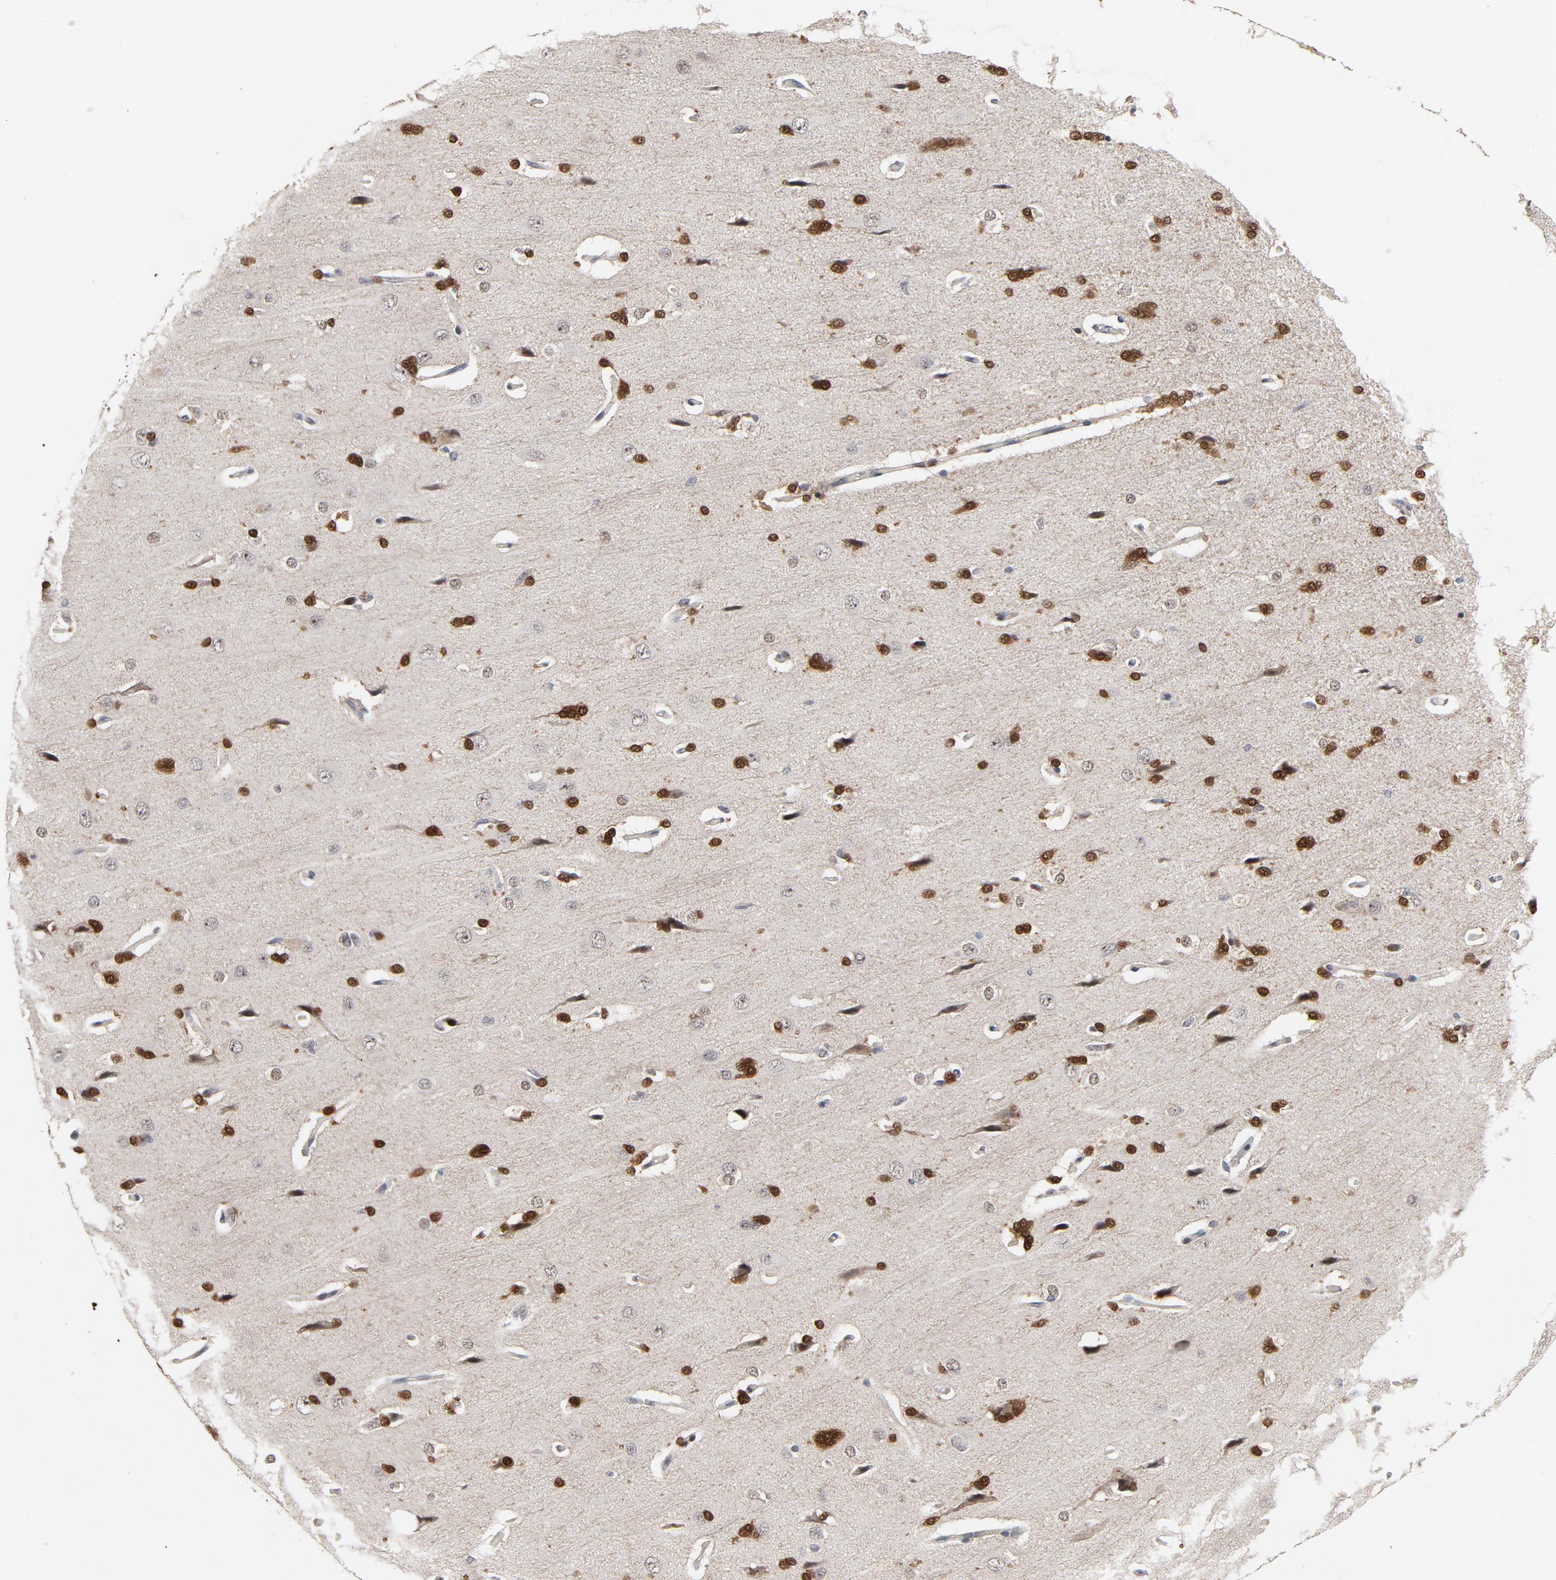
{"staining": {"intensity": "negative", "quantity": "none", "location": "none"}, "tissue": "cerebral cortex", "cell_type": "Endothelial cells", "image_type": "normal", "snomed": [{"axis": "morphology", "description": "Normal tissue, NOS"}, {"axis": "topography", "description": "Cerebral cortex"}], "caption": "A high-resolution photomicrograph shows immunohistochemistry staining of normal cerebral cortex, which exhibits no significant staining in endothelial cells. (Stains: DAB (3,3'-diaminobenzidine) immunohistochemistry (IHC) with hematoxylin counter stain, Microscopy: brightfield microscopy at high magnification).", "gene": "RTL5", "patient": {"sex": "male", "age": 62}}